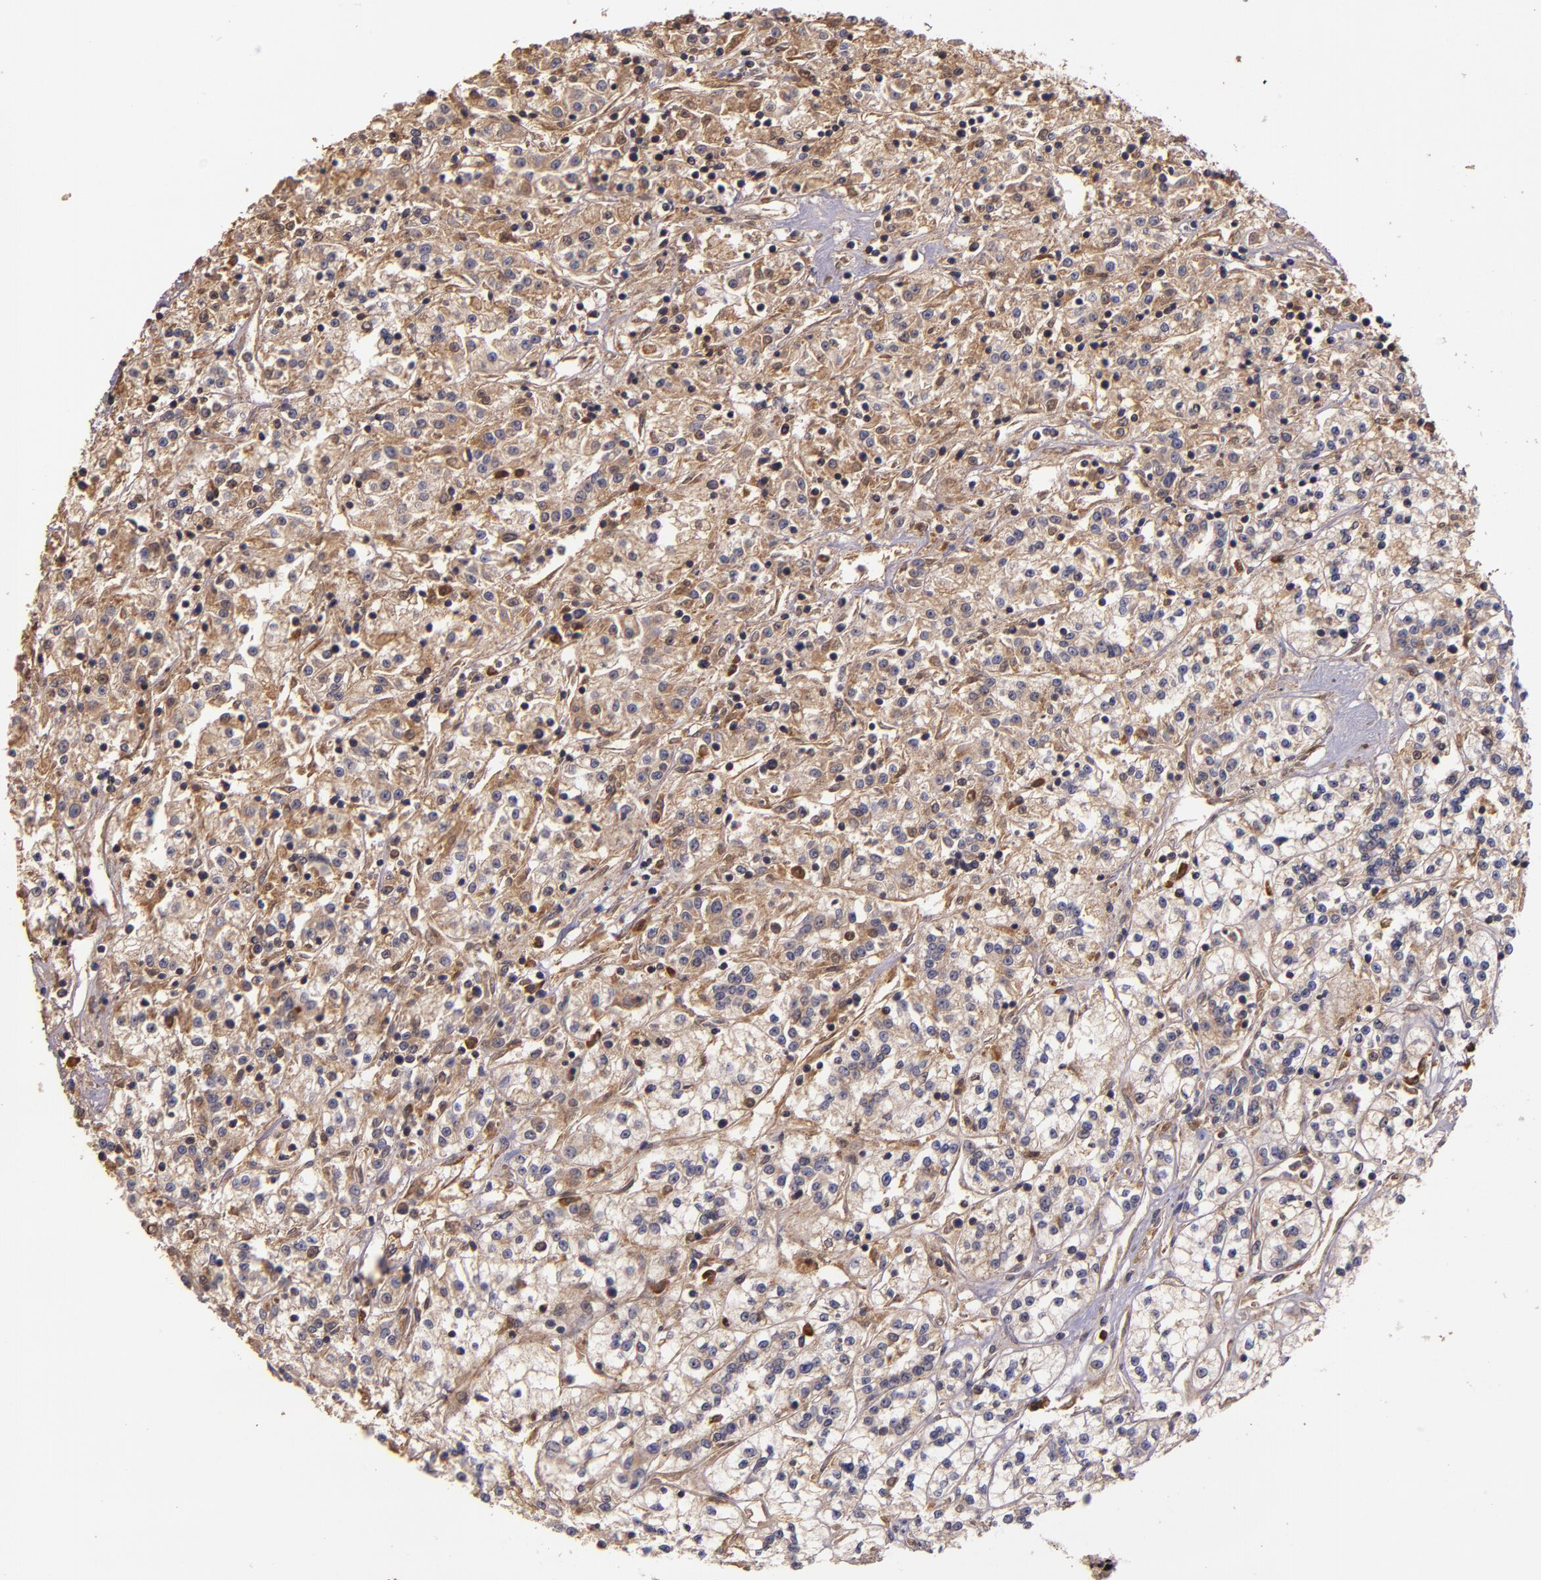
{"staining": {"intensity": "moderate", "quantity": ">75%", "location": "cytoplasmic/membranous"}, "tissue": "renal cancer", "cell_type": "Tumor cells", "image_type": "cancer", "snomed": [{"axis": "morphology", "description": "Adenocarcinoma, NOS"}, {"axis": "topography", "description": "Kidney"}], "caption": "Immunohistochemistry of renal cancer (adenocarcinoma) reveals medium levels of moderate cytoplasmic/membranous positivity in about >75% of tumor cells.", "gene": "PRAF2", "patient": {"sex": "female", "age": 76}}